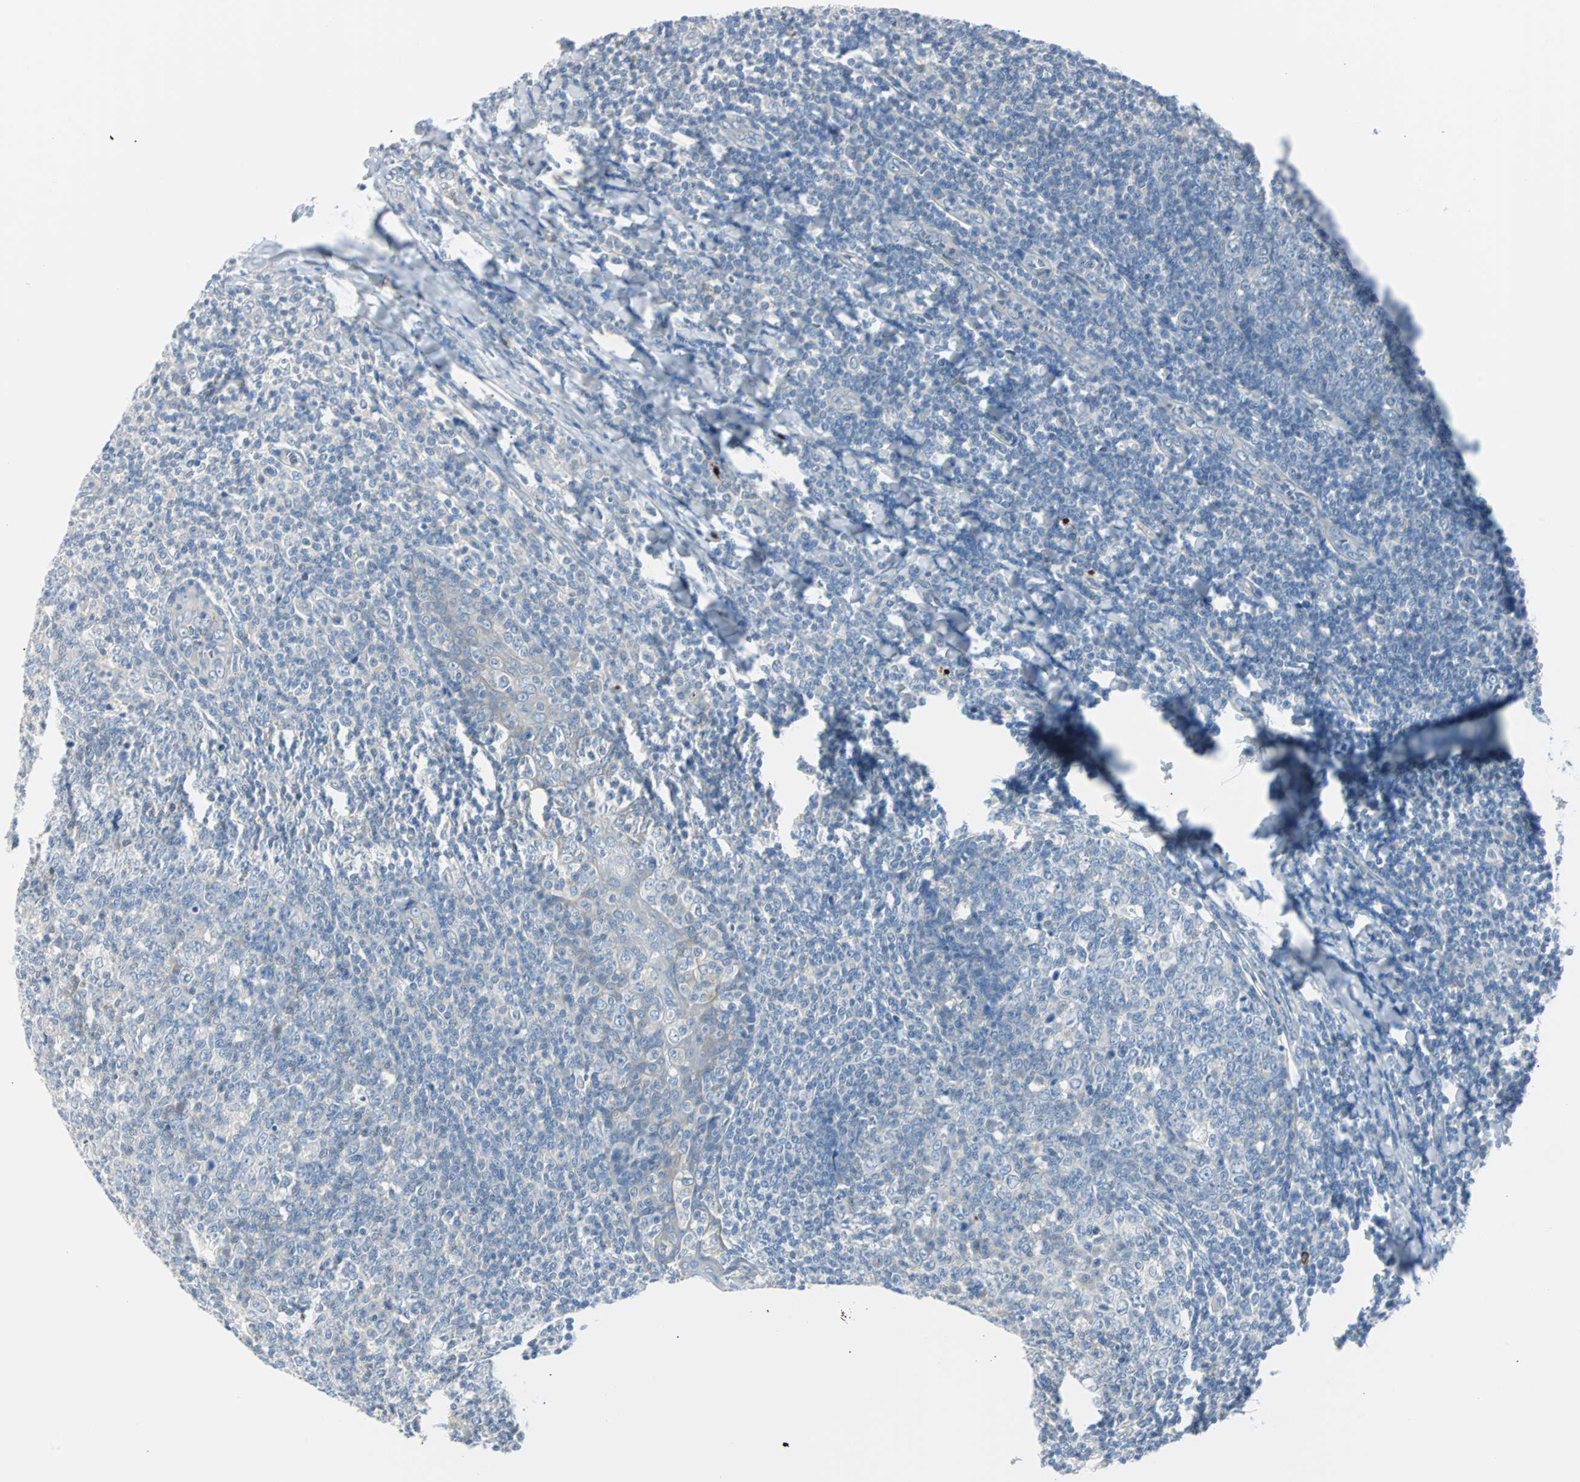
{"staining": {"intensity": "negative", "quantity": "none", "location": "none"}, "tissue": "tonsil", "cell_type": "Germinal center cells", "image_type": "normal", "snomed": [{"axis": "morphology", "description": "Normal tissue, NOS"}, {"axis": "topography", "description": "Tonsil"}], "caption": "Micrograph shows no significant protein positivity in germinal center cells of normal tonsil.", "gene": "RASA1", "patient": {"sex": "male", "age": 31}}